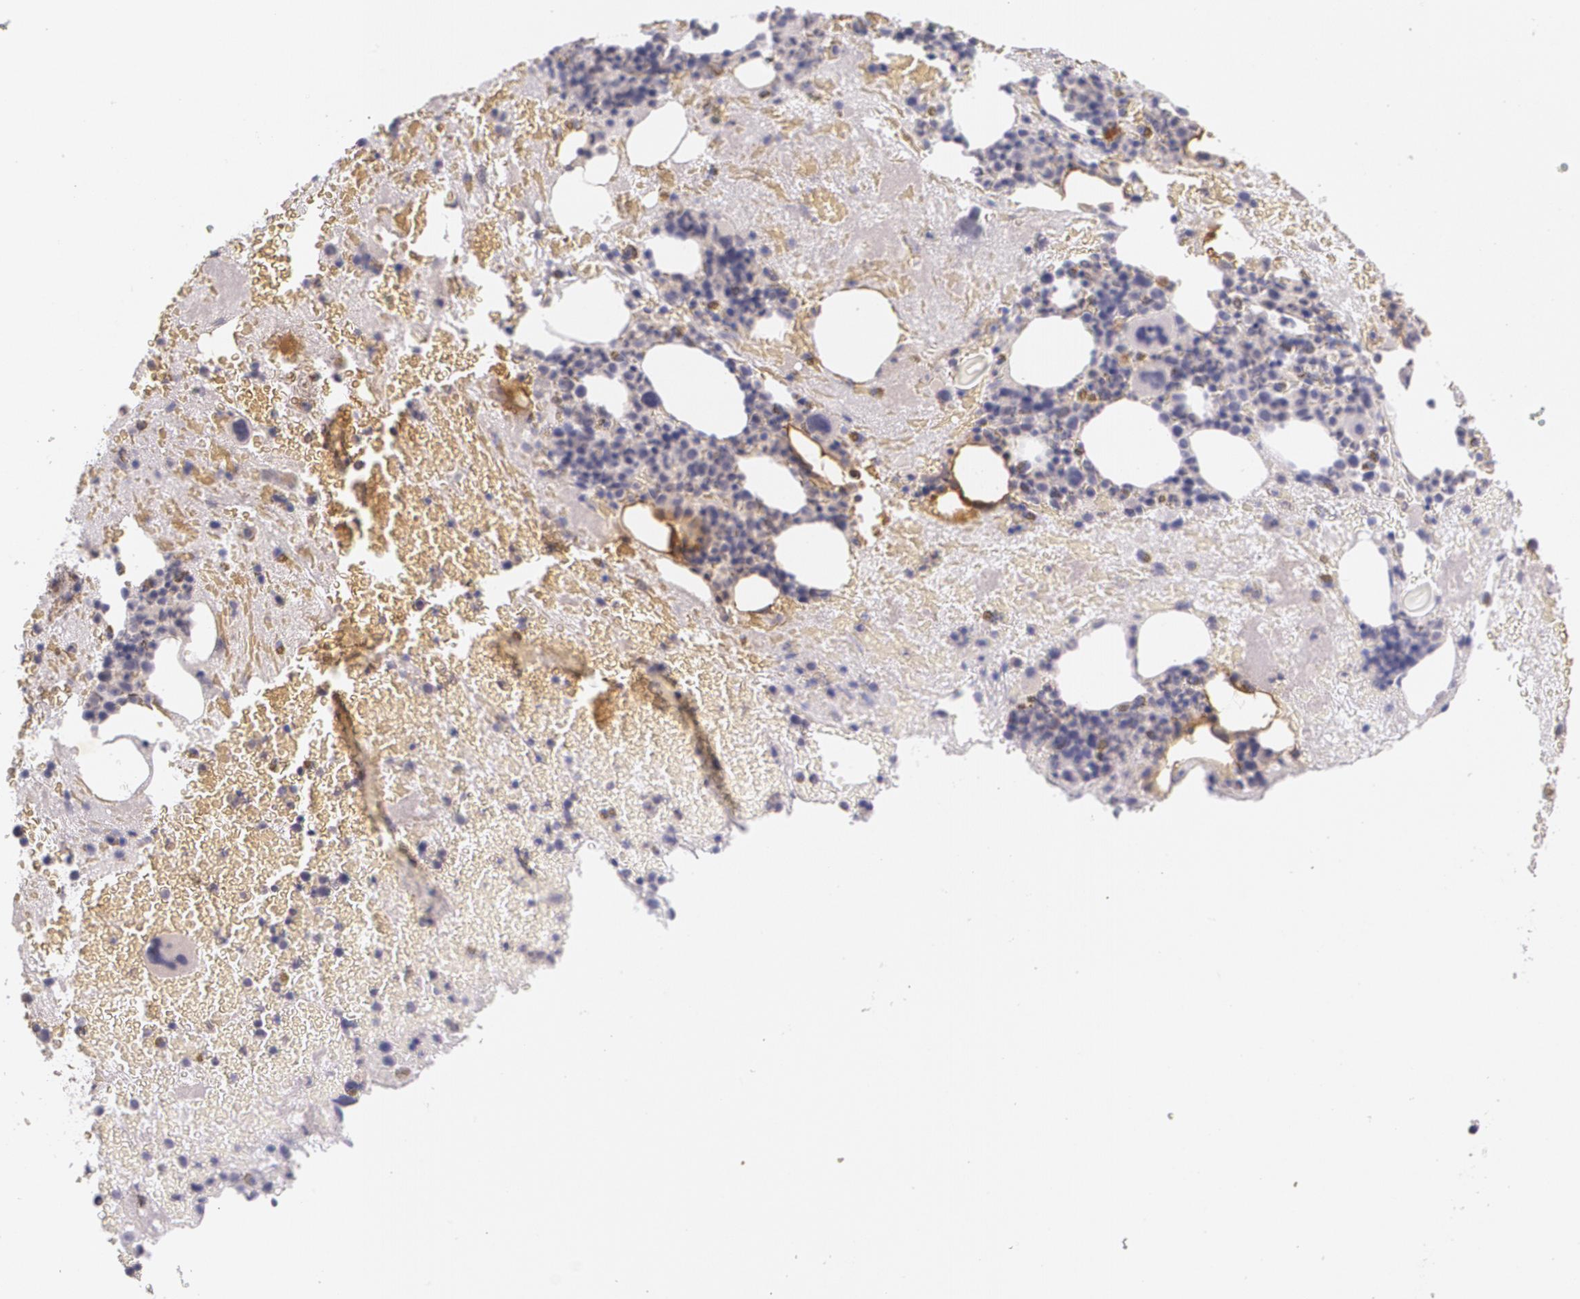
{"staining": {"intensity": "moderate", "quantity": "<25%", "location": "cytoplasmic/membranous,nuclear"}, "tissue": "bone marrow", "cell_type": "Hematopoietic cells", "image_type": "normal", "snomed": [{"axis": "morphology", "description": "Normal tissue, NOS"}, {"axis": "topography", "description": "Bone marrow"}], "caption": "Immunohistochemistry micrograph of benign bone marrow: bone marrow stained using IHC displays low levels of moderate protein expression localized specifically in the cytoplasmic/membranous,nuclear of hematopoietic cells, appearing as a cytoplasmic/membranous,nuclear brown color.", "gene": "TM4SF1", "patient": {"sex": "male", "age": 76}}